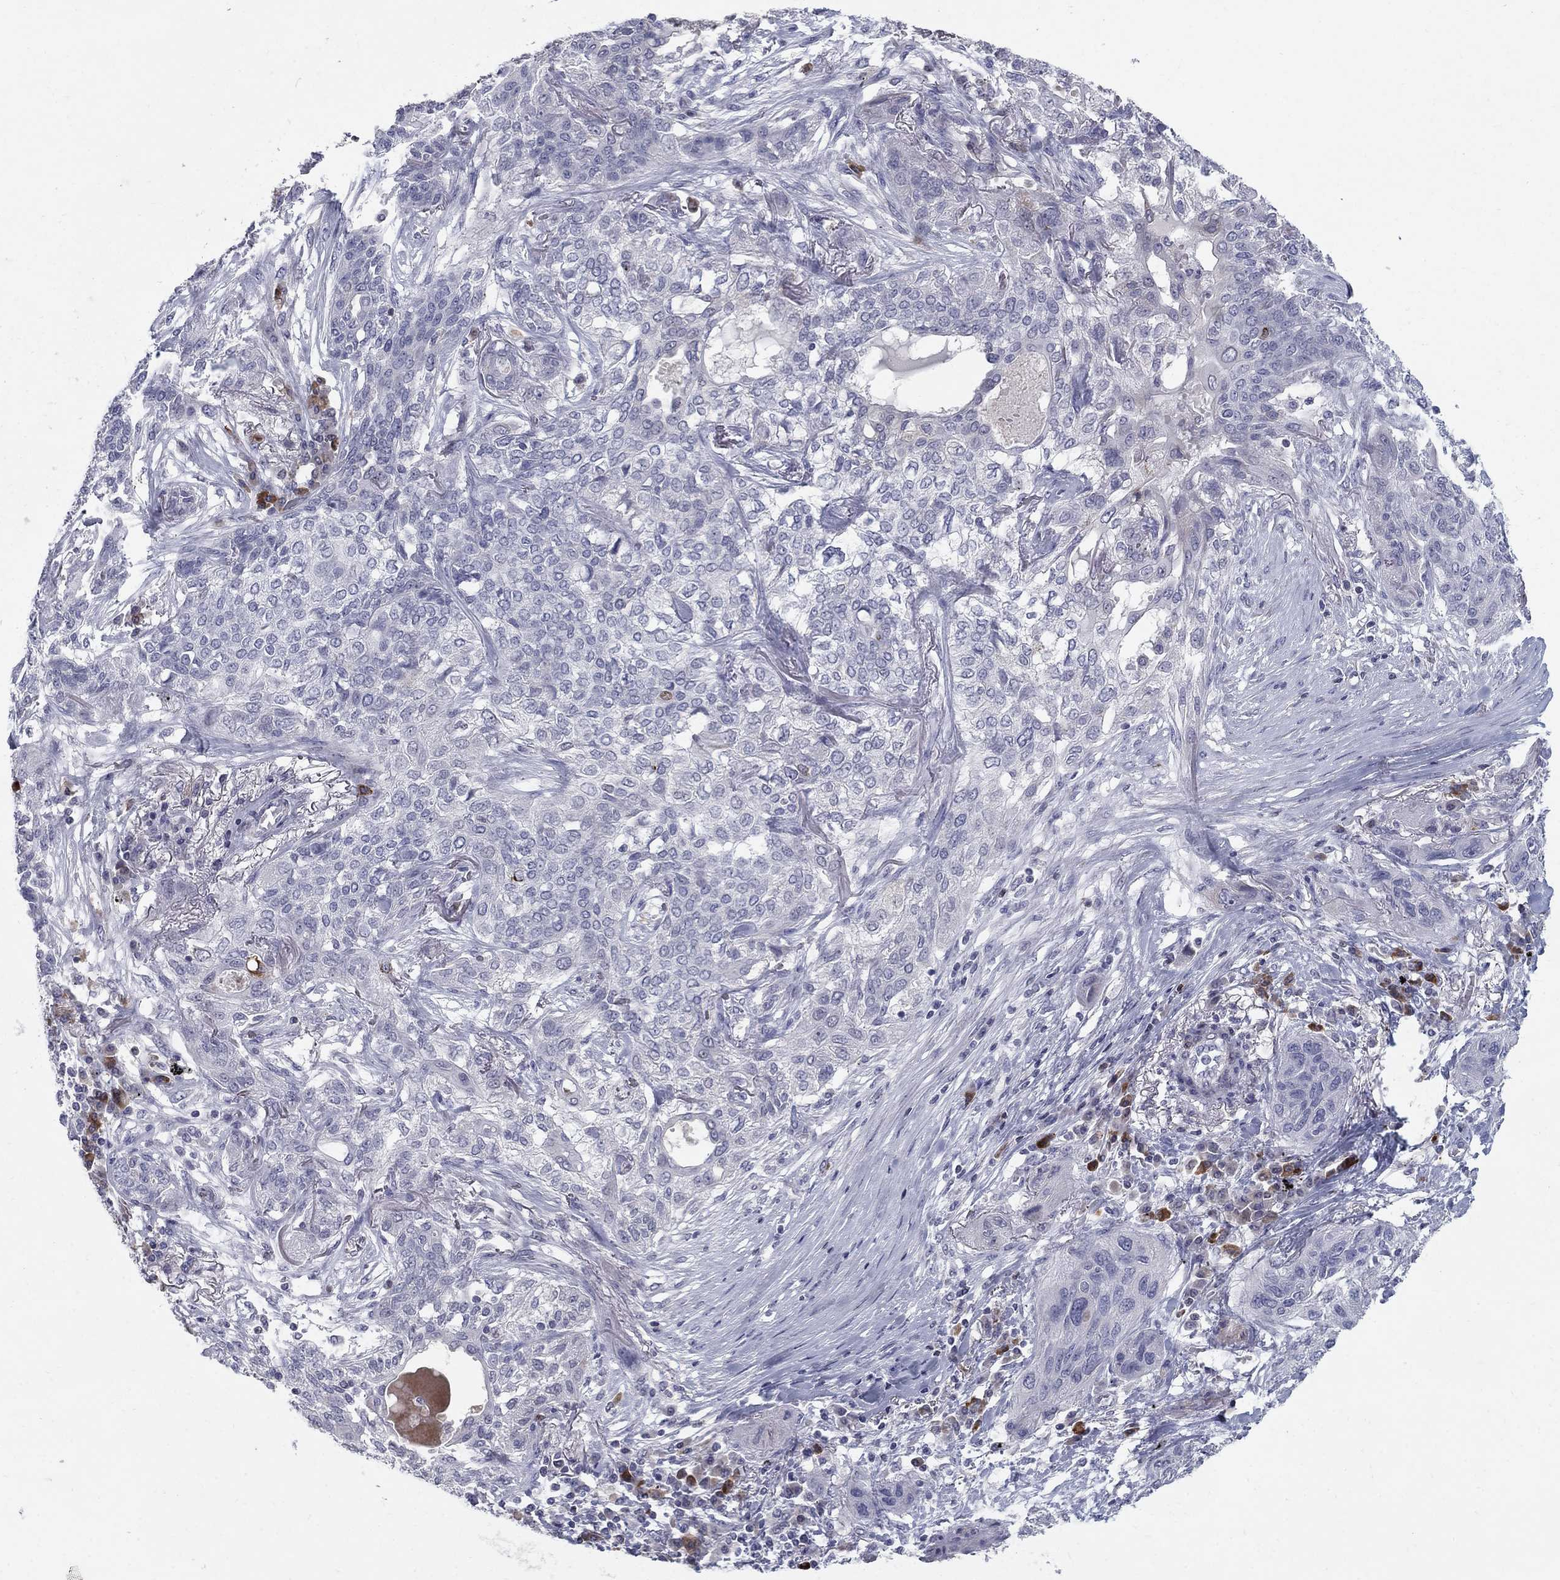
{"staining": {"intensity": "negative", "quantity": "none", "location": "none"}, "tissue": "lung cancer", "cell_type": "Tumor cells", "image_type": "cancer", "snomed": [{"axis": "morphology", "description": "Squamous cell carcinoma, NOS"}, {"axis": "topography", "description": "Lung"}], "caption": "DAB (3,3'-diaminobenzidine) immunohistochemical staining of human lung cancer exhibits no significant expression in tumor cells.", "gene": "NTRK2", "patient": {"sex": "female", "age": 70}}